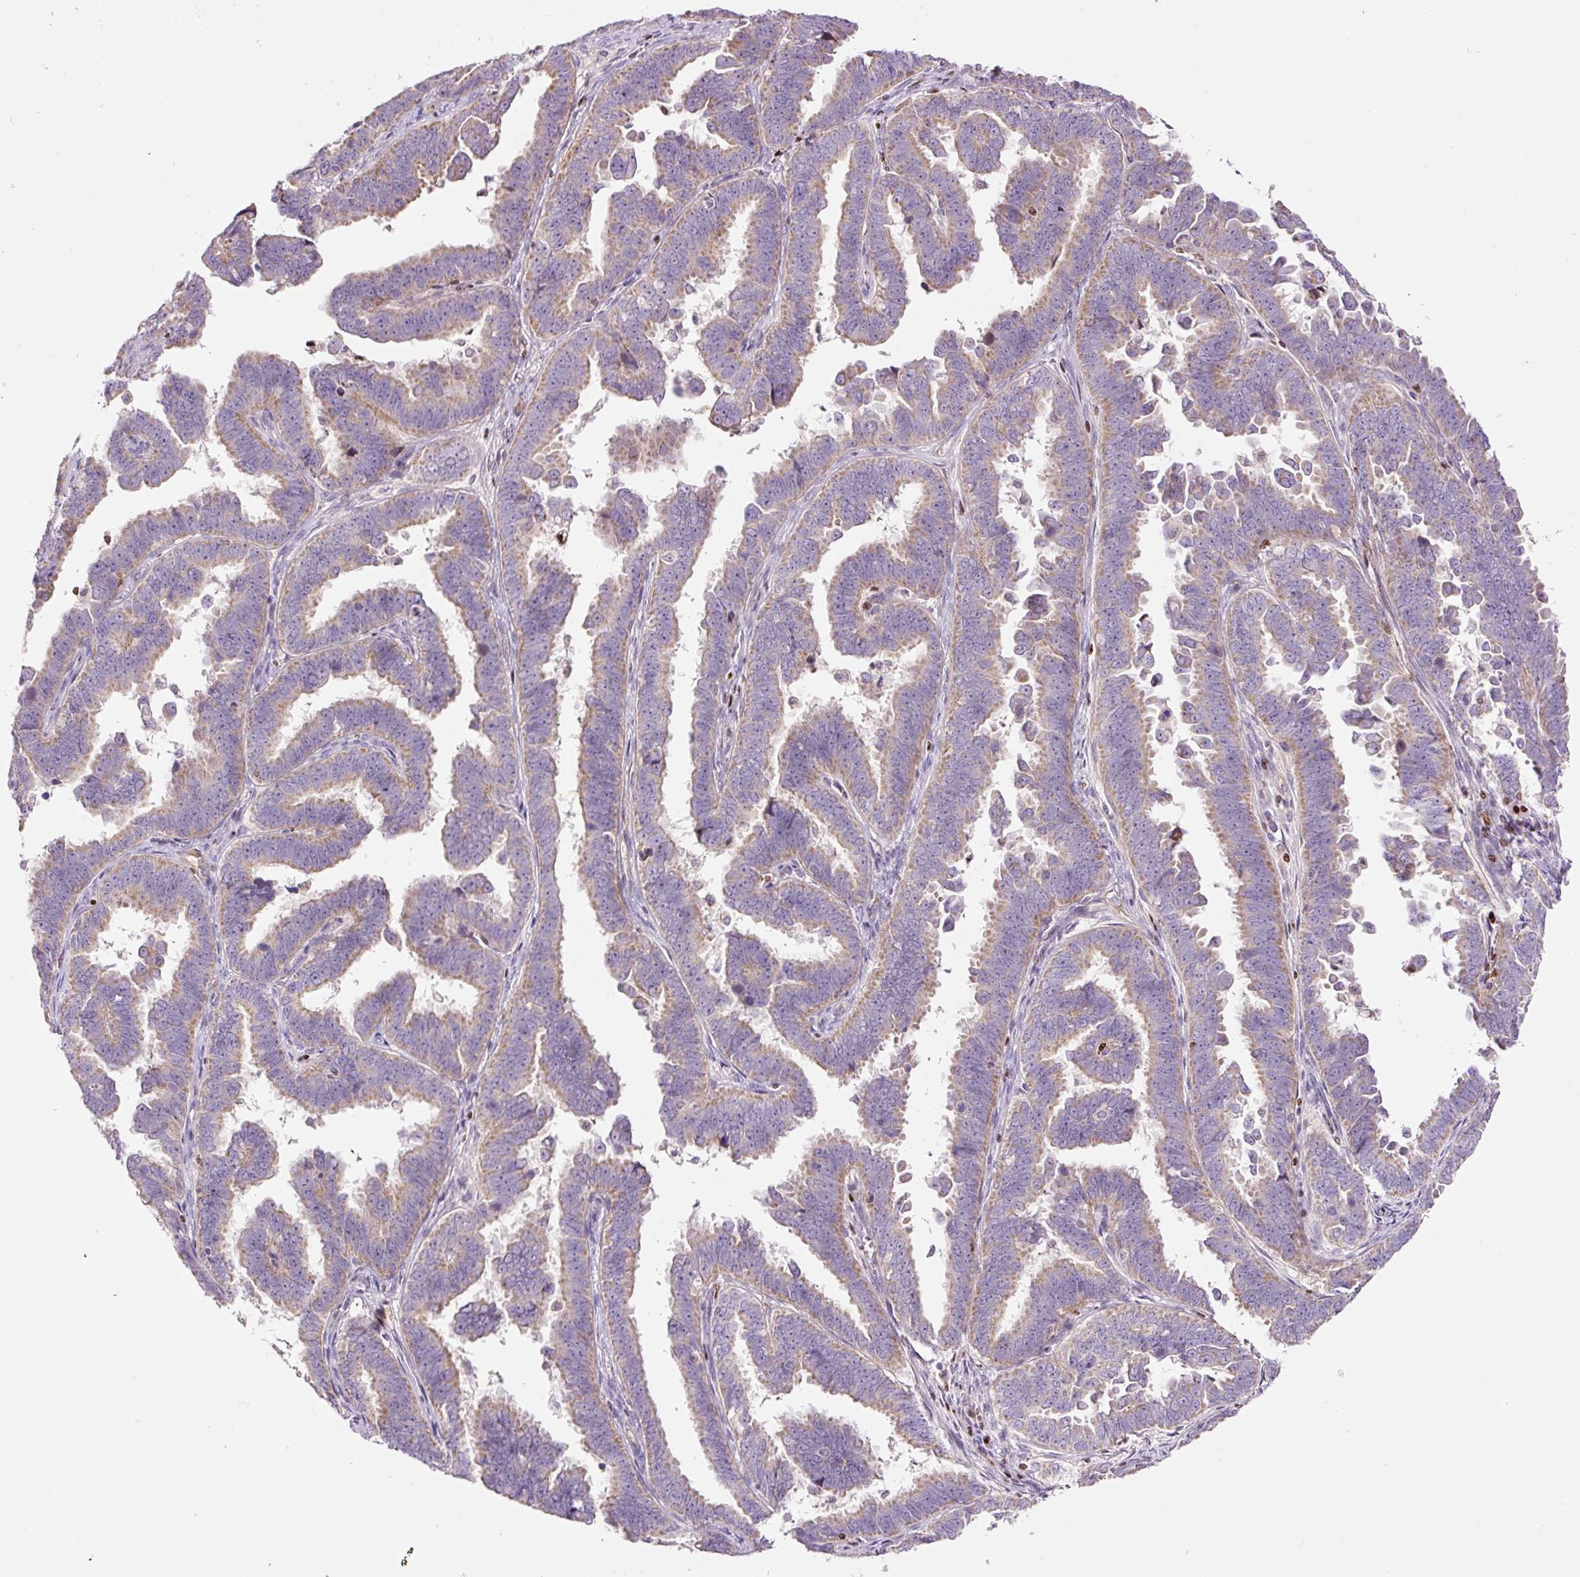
{"staining": {"intensity": "weak", "quantity": ">75%", "location": "cytoplasmic/membranous"}, "tissue": "endometrial cancer", "cell_type": "Tumor cells", "image_type": "cancer", "snomed": [{"axis": "morphology", "description": "Adenocarcinoma, NOS"}, {"axis": "topography", "description": "Endometrium"}], "caption": "Tumor cells show low levels of weak cytoplasmic/membranous expression in about >75% of cells in human endometrial cancer (adenocarcinoma).", "gene": "TMEM8B", "patient": {"sex": "female", "age": 75}}